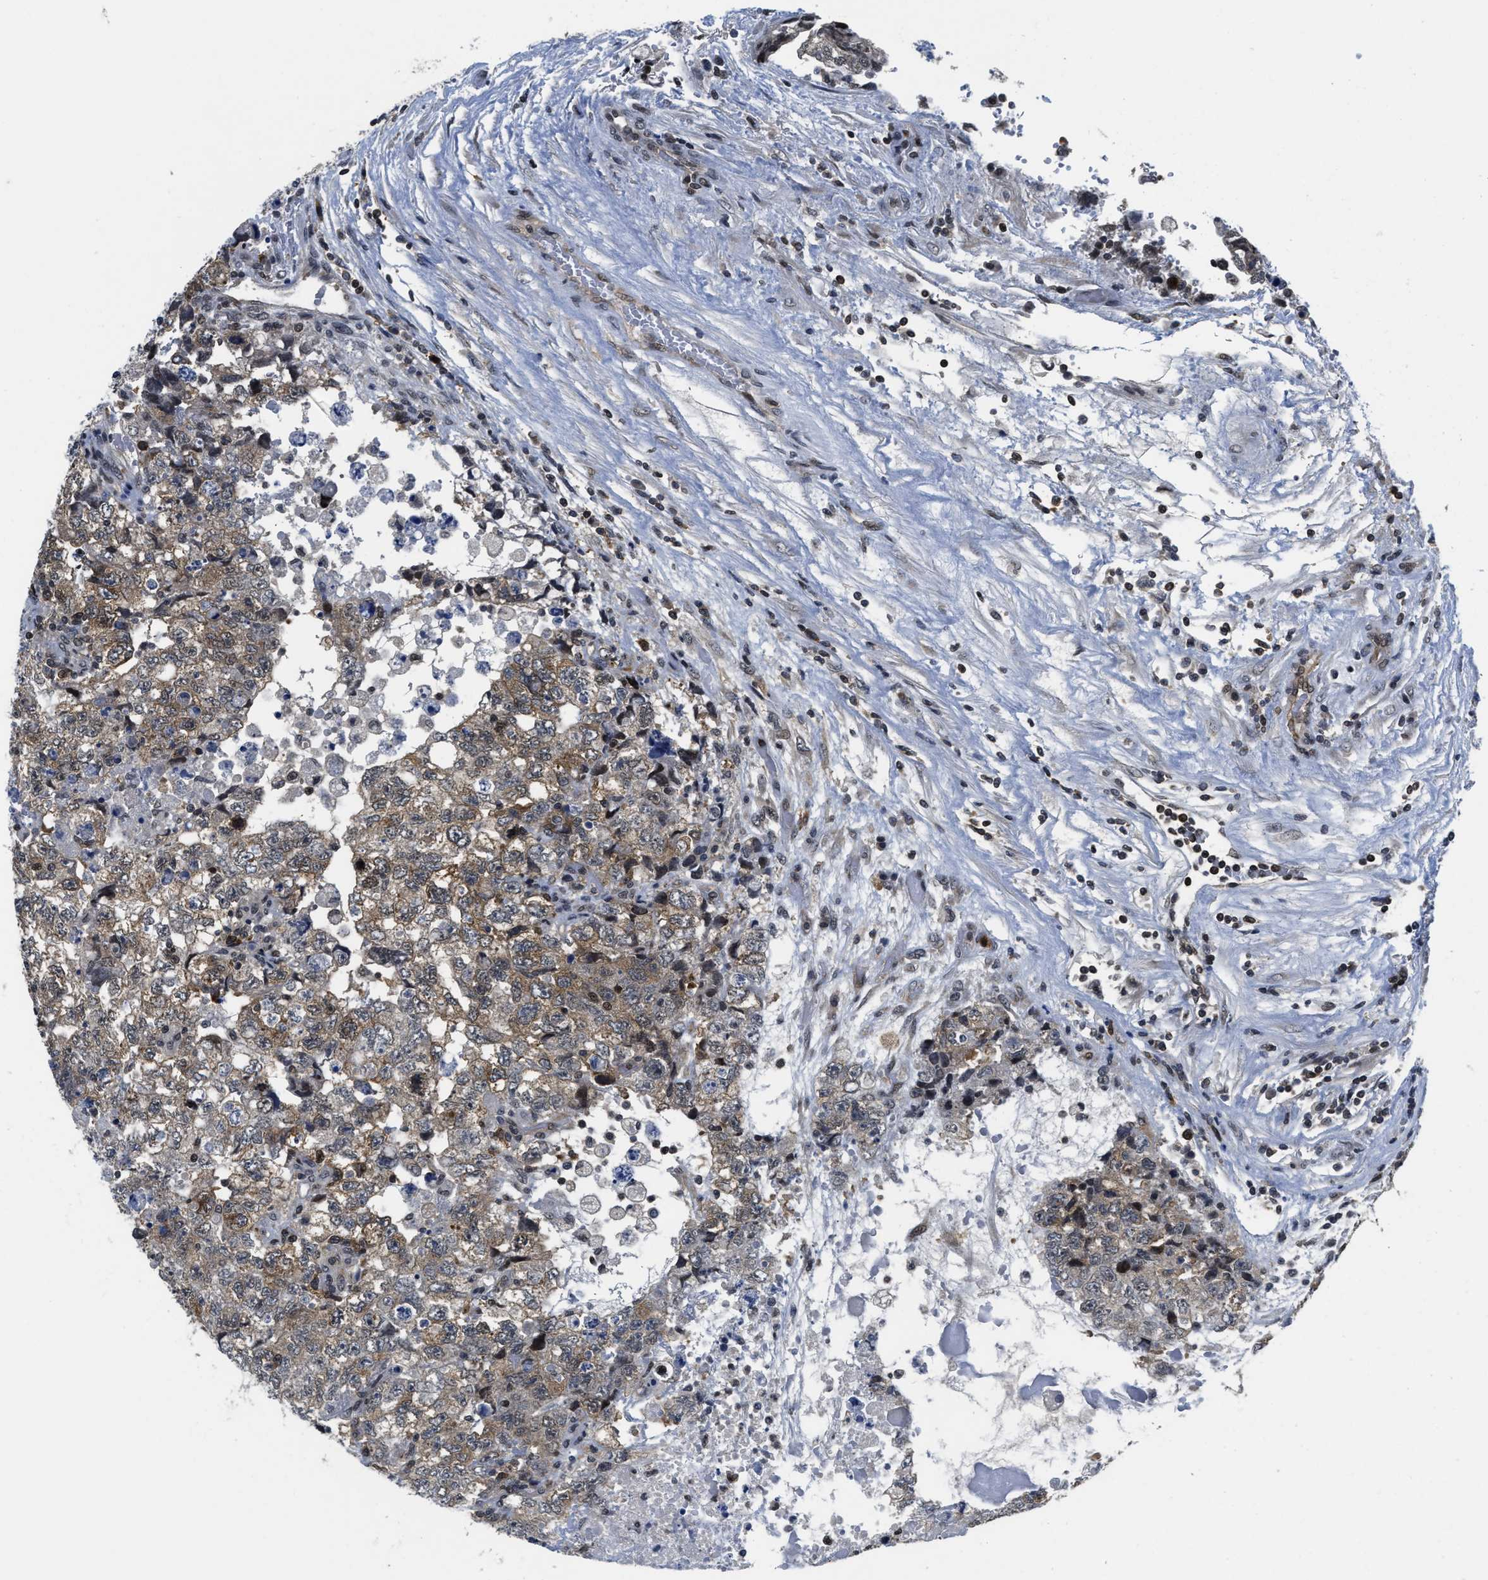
{"staining": {"intensity": "moderate", "quantity": ">75%", "location": "cytoplasmic/membranous"}, "tissue": "testis cancer", "cell_type": "Tumor cells", "image_type": "cancer", "snomed": [{"axis": "morphology", "description": "Carcinoma, Embryonal, NOS"}, {"axis": "topography", "description": "Testis"}], "caption": "An immunohistochemistry histopathology image of tumor tissue is shown. Protein staining in brown labels moderate cytoplasmic/membranous positivity in embryonal carcinoma (testis) within tumor cells.", "gene": "HIF1A", "patient": {"sex": "male", "age": 36}}